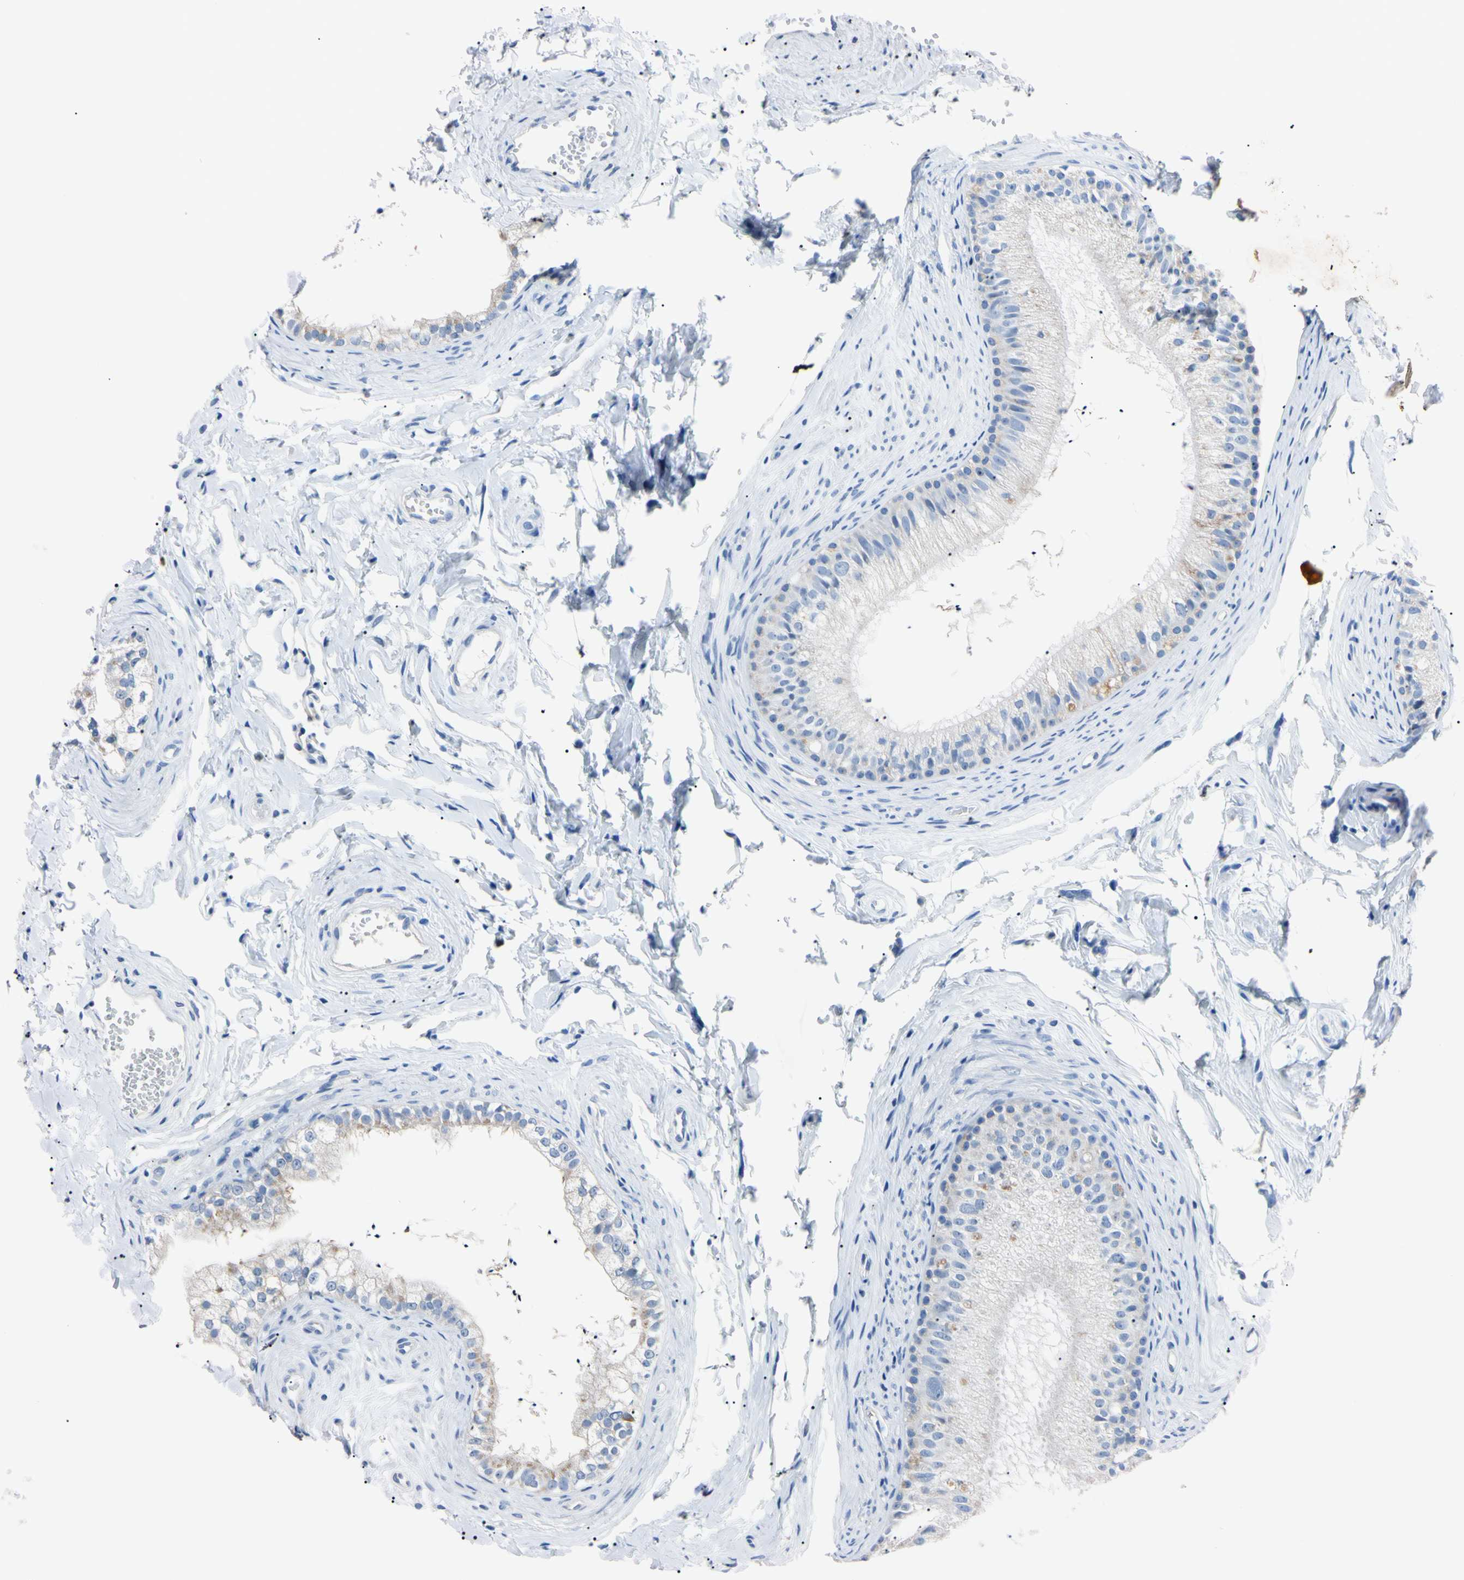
{"staining": {"intensity": "weak", "quantity": "<25%", "location": "cytoplasmic/membranous"}, "tissue": "epididymis", "cell_type": "Glandular cells", "image_type": "normal", "snomed": [{"axis": "morphology", "description": "Normal tissue, NOS"}, {"axis": "topography", "description": "Epididymis"}], "caption": "An immunohistochemistry (IHC) photomicrograph of normal epididymis is shown. There is no staining in glandular cells of epididymis.", "gene": "PNKD", "patient": {"sex": "male", "age": 56}}